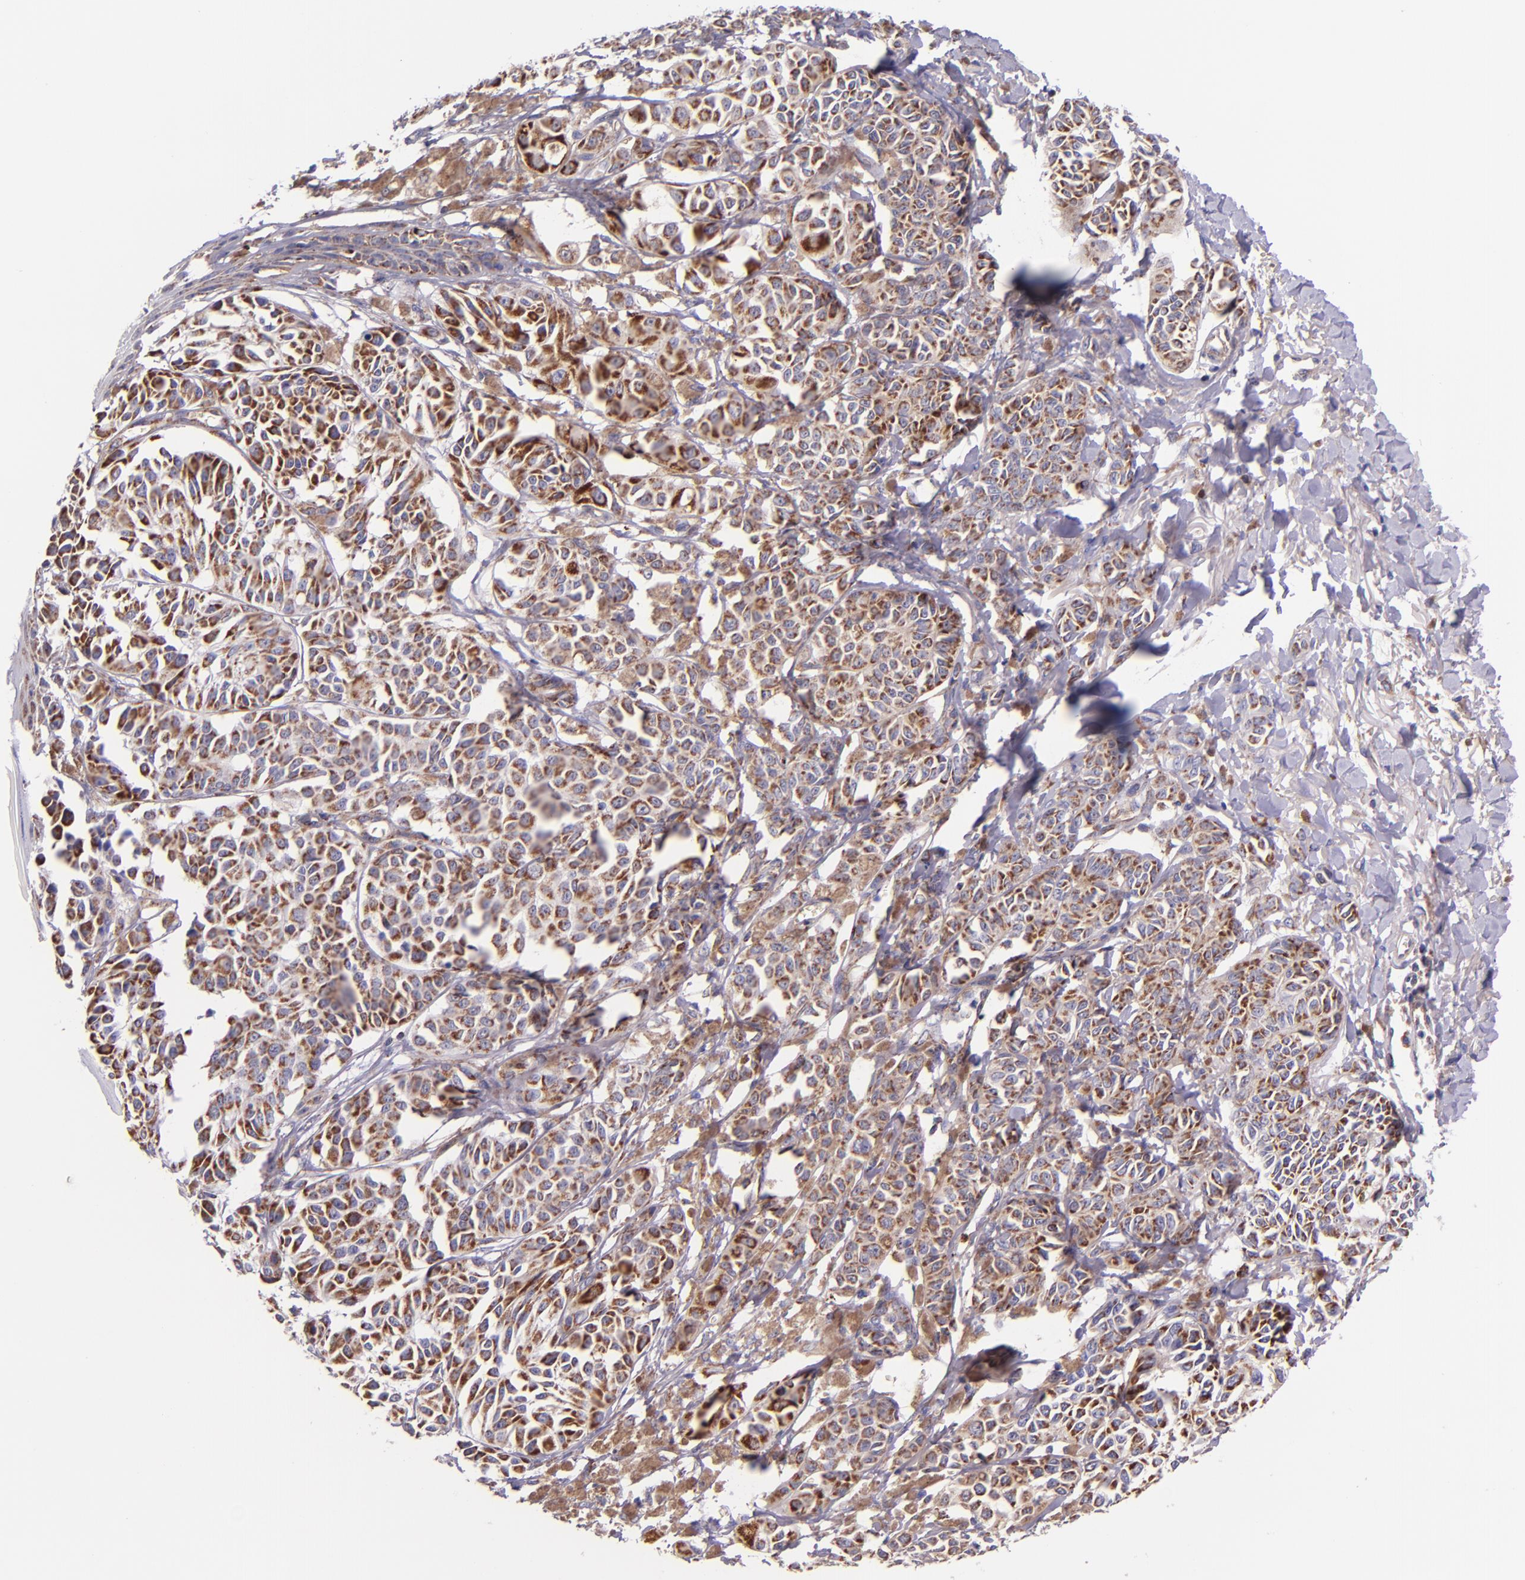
{"staining": {"intensity": "moderate", "quantity": ">75%", "location": "cytoplasmic/membranous"}, "tissue": "melanoma", "cell_type": "Tumor cells", "image_type": "cancer", "snomed": [{"axis": "morphology", "description": "Malignant melanoma, NOS"}, {"axis": "topography", "description": "Skin"}], "caption": "A photomicrograph of malignant melanoma stained for a protein displays moderate cytoplasmic/membranous brown staining in tumor cells. (Brightfield microscopy of DAB IHC at high magnification).", "gene": "IDH3G", "patient": {"sex": "male", "age": 76}}